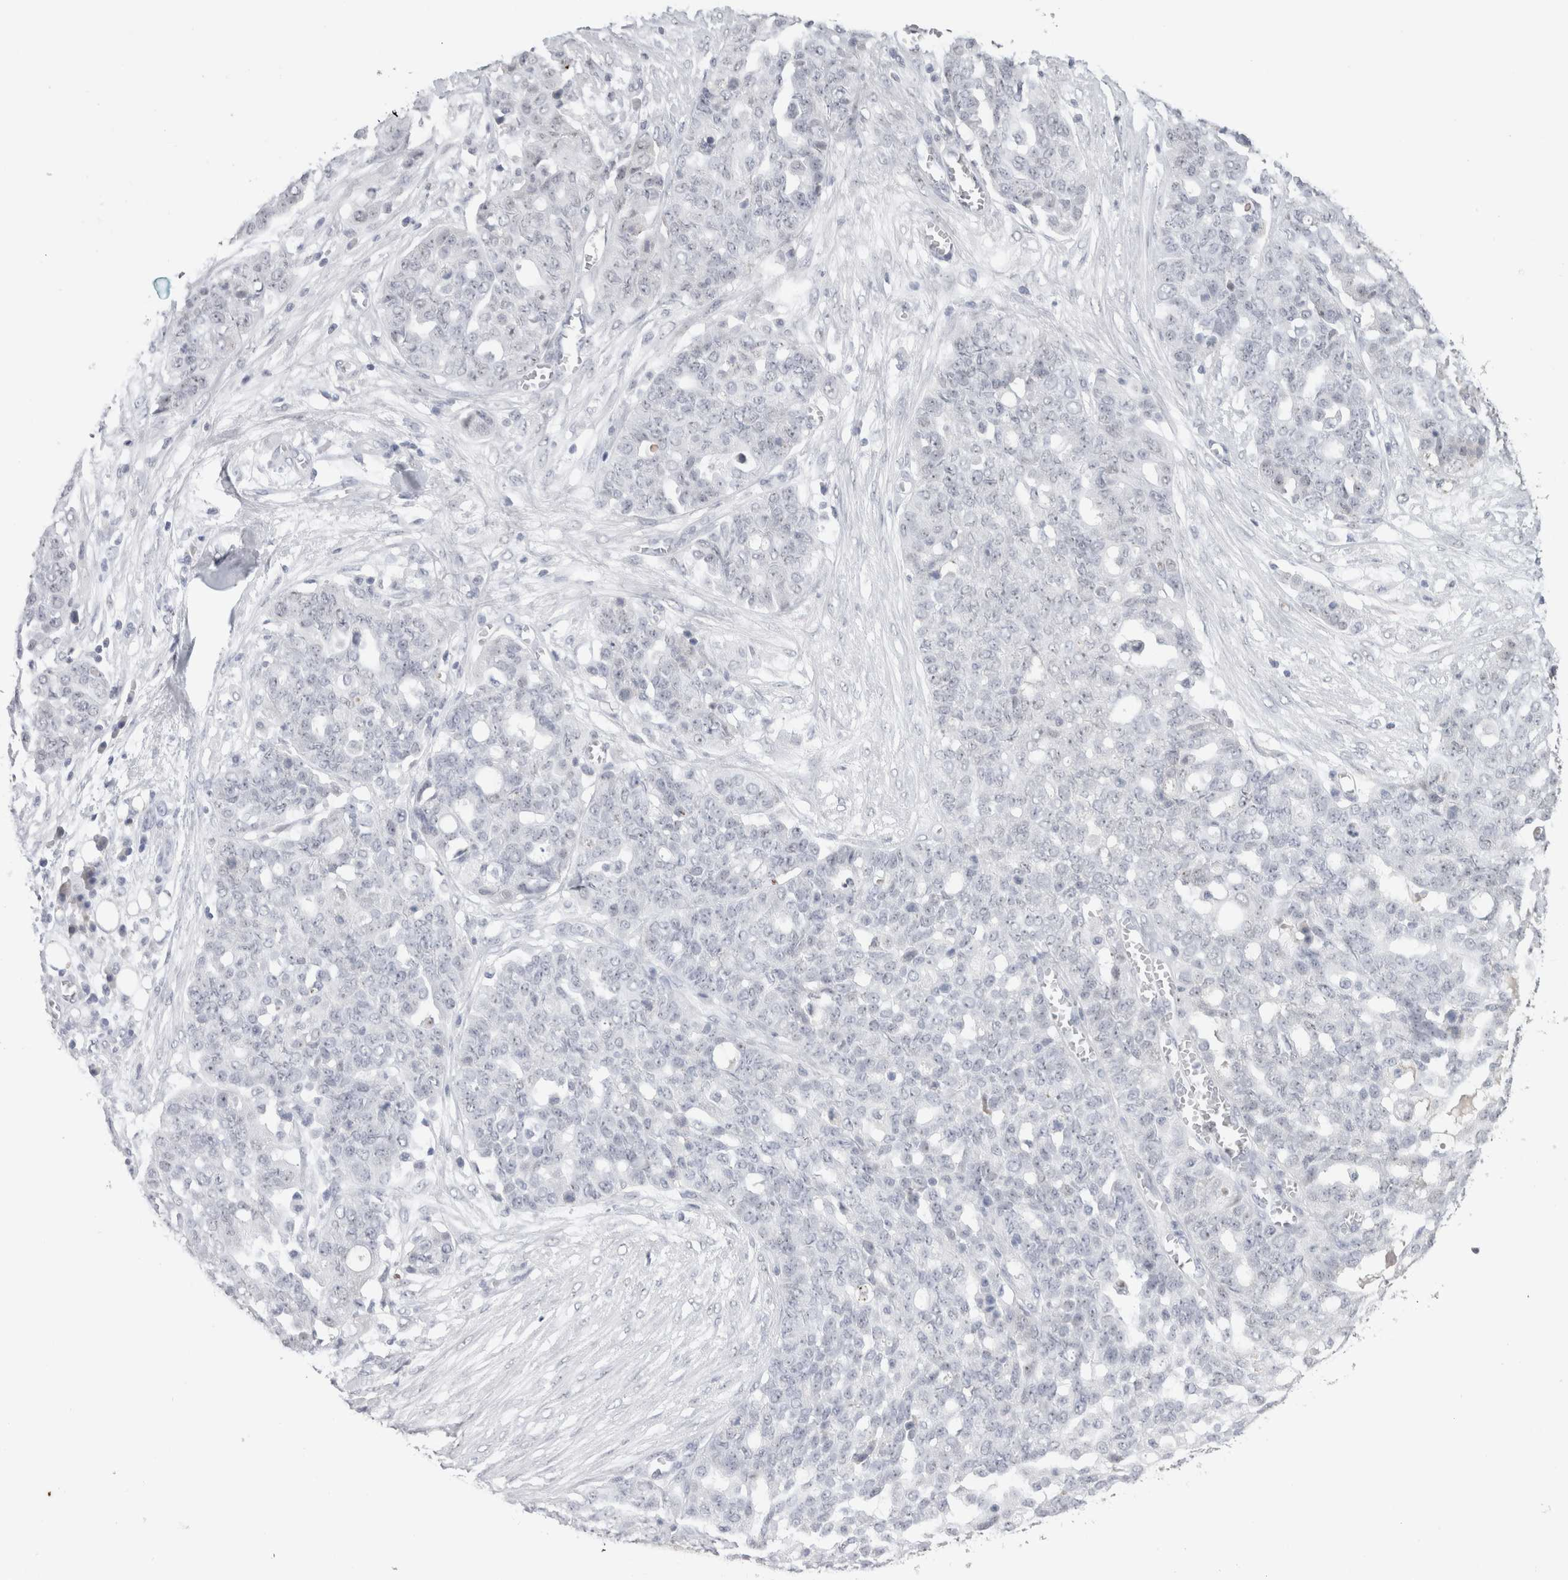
{"staining": {"intensity": "negative", "quantity": "none", "location": "none"}, "tissue": "ovarian cancer", "cell_type": "Tumor cells", "image_type": "cancer", "snomed": [{"axis": "morphology", "description": "Cystadenocarcinoma, serous, NOS"}, {"axis": "topography", "description": "Soft tissue"}, {"axis": "topography", "description": "Ovary"}], "caption": "This is an immunohistochemistry (IHC) histopathology image of ovarian cancer. There is no expression in tumor cells.", "gene": "CADM3", "patient": {"sex": "female", "age": 57}}